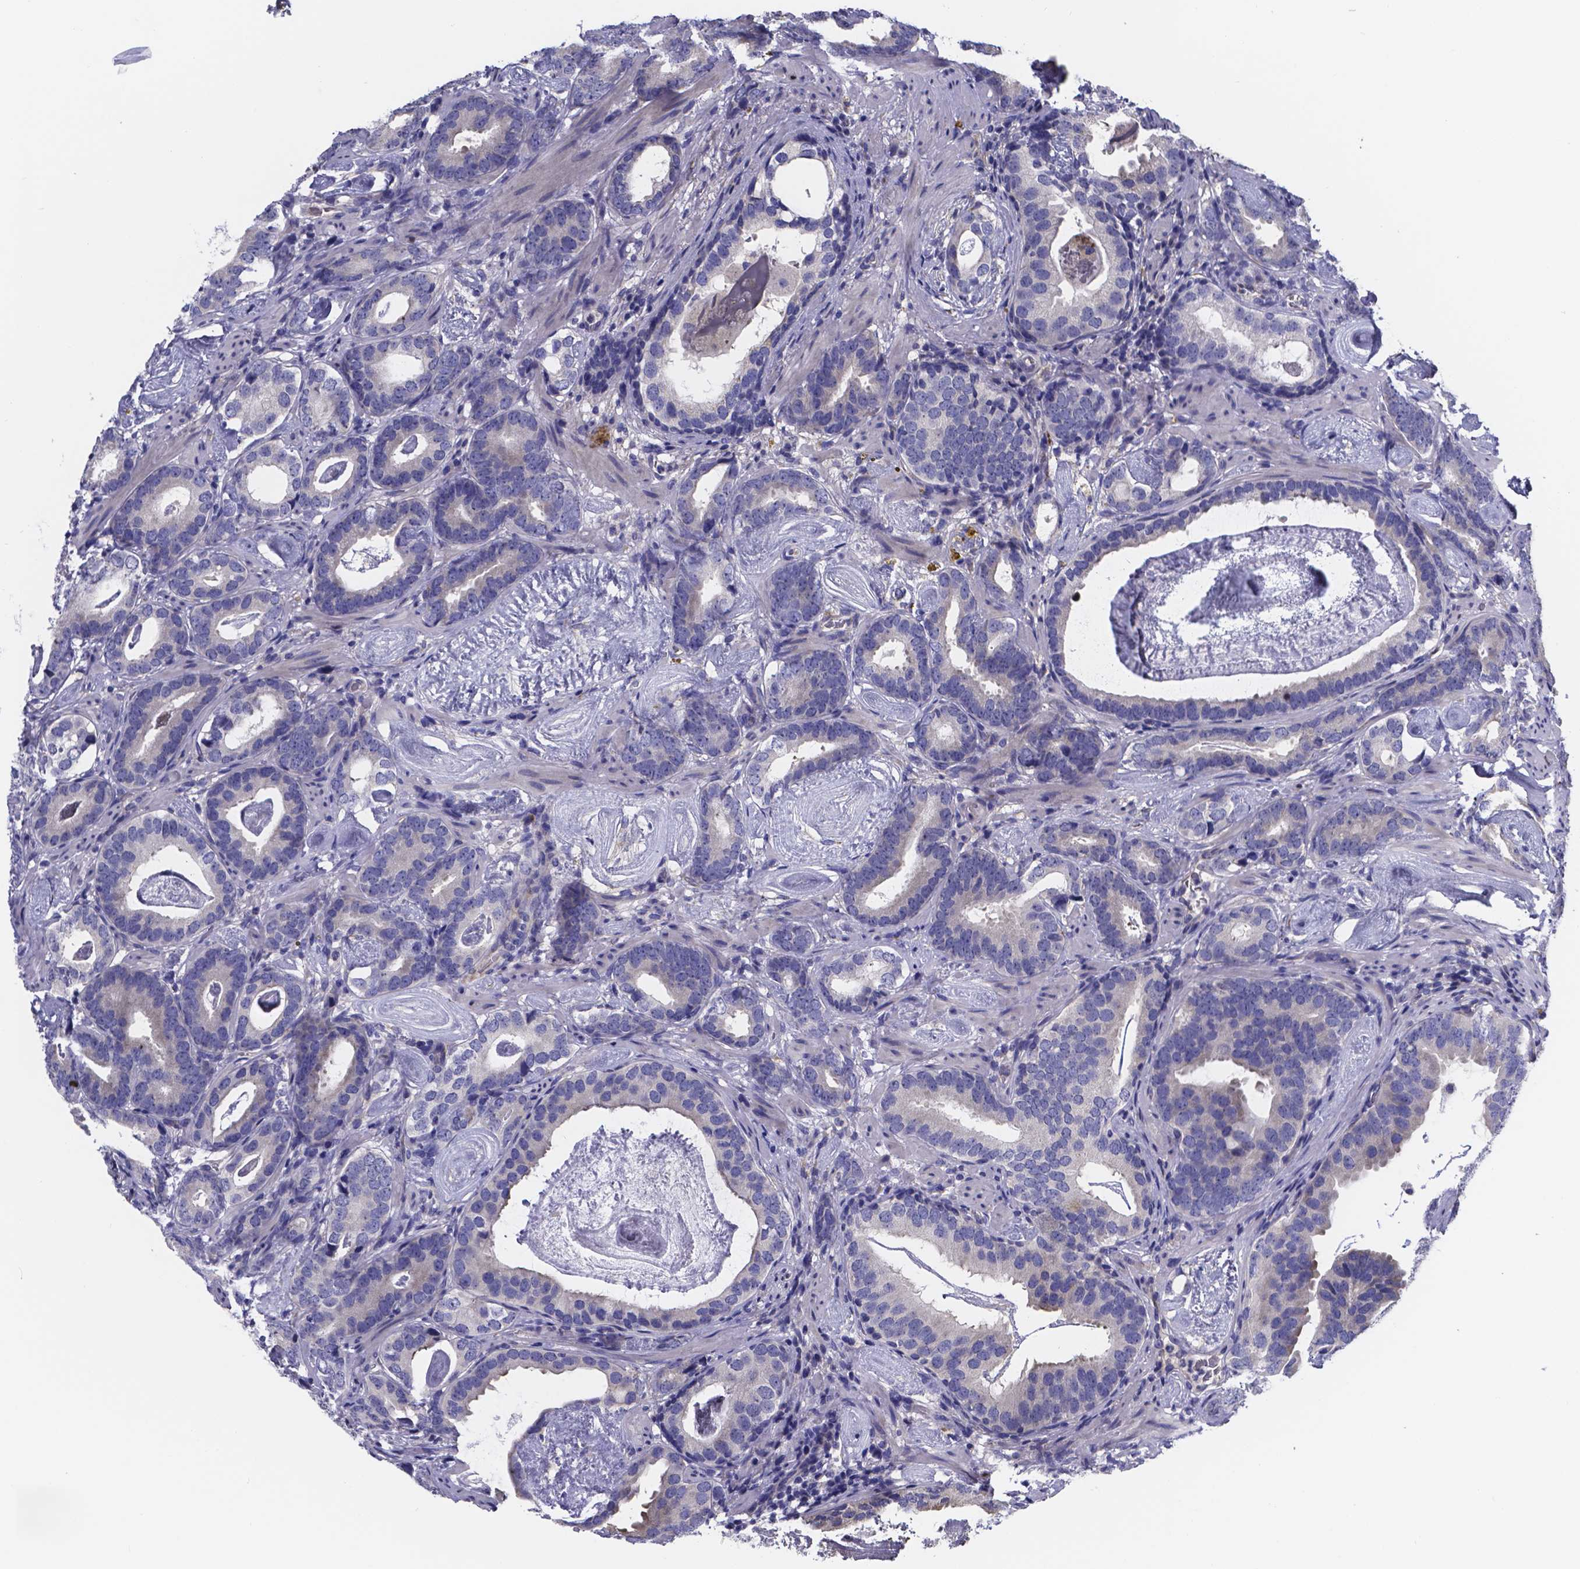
{"staining": {"intensity": "negative", "quantity": "none", "location": "none"}, "tissue": "prostate cancer", "cell_type": "Tumor cells", "image_type": "cancer", "snomed": [{"axis": "morphology", "description": "Adenocarcinoma, Low grade"}, {"axis": "topography", "description": "Prostate and seminal vesicle, NOS"}], "caption": "DAB (3,3'-diaminobenzidine) immunohistochemical staining of low-grade adenocarcinoma (prostate) reveals no significant expression in tumor cells.", "gene": "SFRP4", "patient": {"sex": "male", "age": 71}}